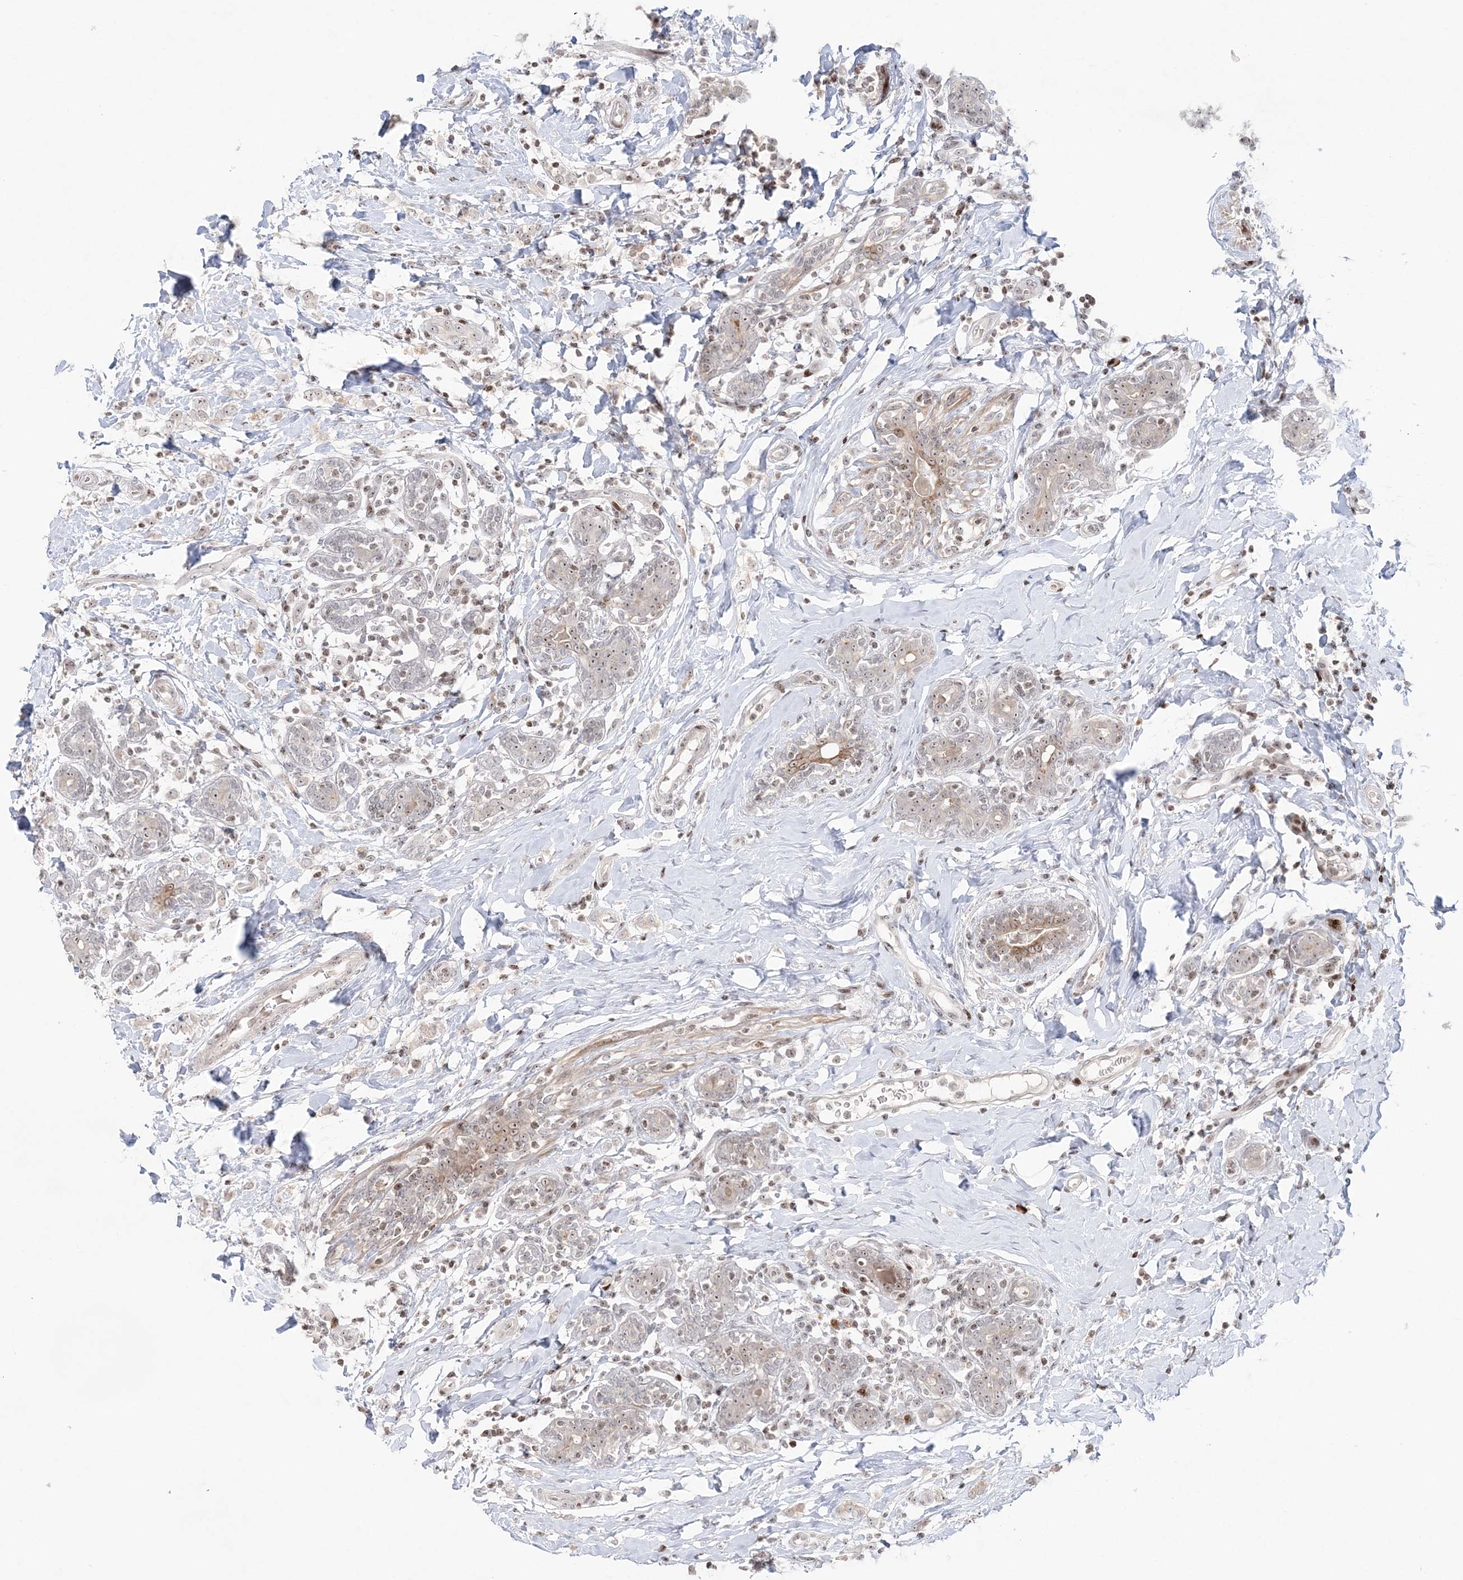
{"staining": {"intensity": "weak", "quantity": "25%-75%", "location": "cytoplasmic/membranous,nuclear"}, "tissue": "breast cancer", "cell_type": "Tumor cells", "image_type": "cancer", "snomed": [{"axis": "morphology", "description": "Normal tissue, NOS"}, {"axis": "morphology", "description": "Lobular carcinoma"}, {"axis": "topography", "description": "Breast"}], "caption": "Immunohistochemical staining of human breast cancer (lobular carcinoma) reveals low levels of weak cytoplasmic/membranous and nuclear expression in about 25%-75% of tumor cells. Nuclei are stained in blue.", "gene": "SH3BP4", "patient": {"sex": "female", "age": 47}}